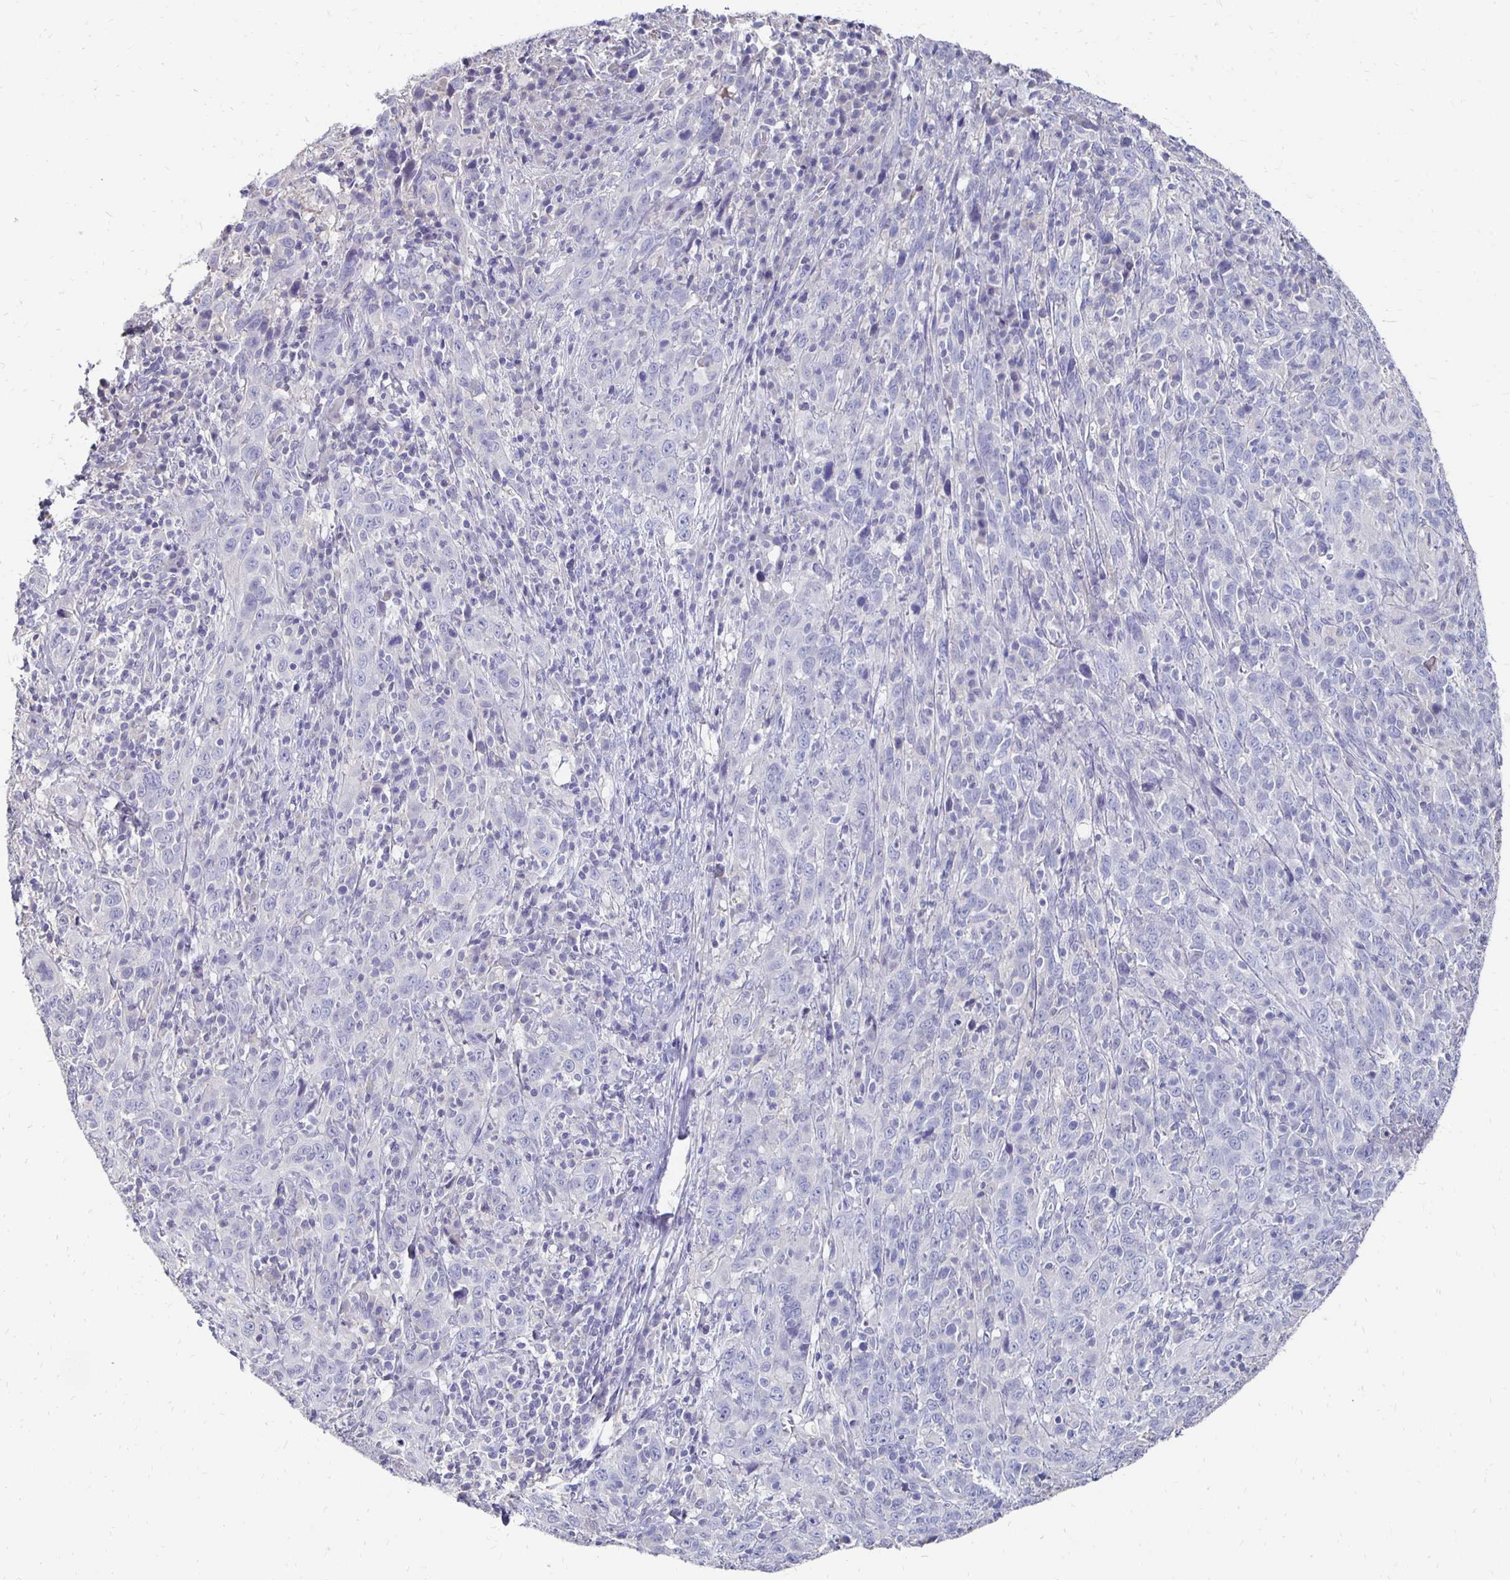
{"staining": {"intensity": "negative", "quantity": "none", "location": "none"}, "tissue": "cervical cancer", "cell_type": "Tumor cells", "image_type": "cancer", "snomed": [{"axis": "morphology", "description": "Squamous cell carcinoma, NOS"}, {"axis": "topography", "description": "Cervix"}], "caption": "A photomicrograph of cervical squamous cell carcinoma stained for a protein demonstrates no brown staining in tumor cells.", "gene": "SYCP3", "patient": {"sex": "female", "age": 46}}